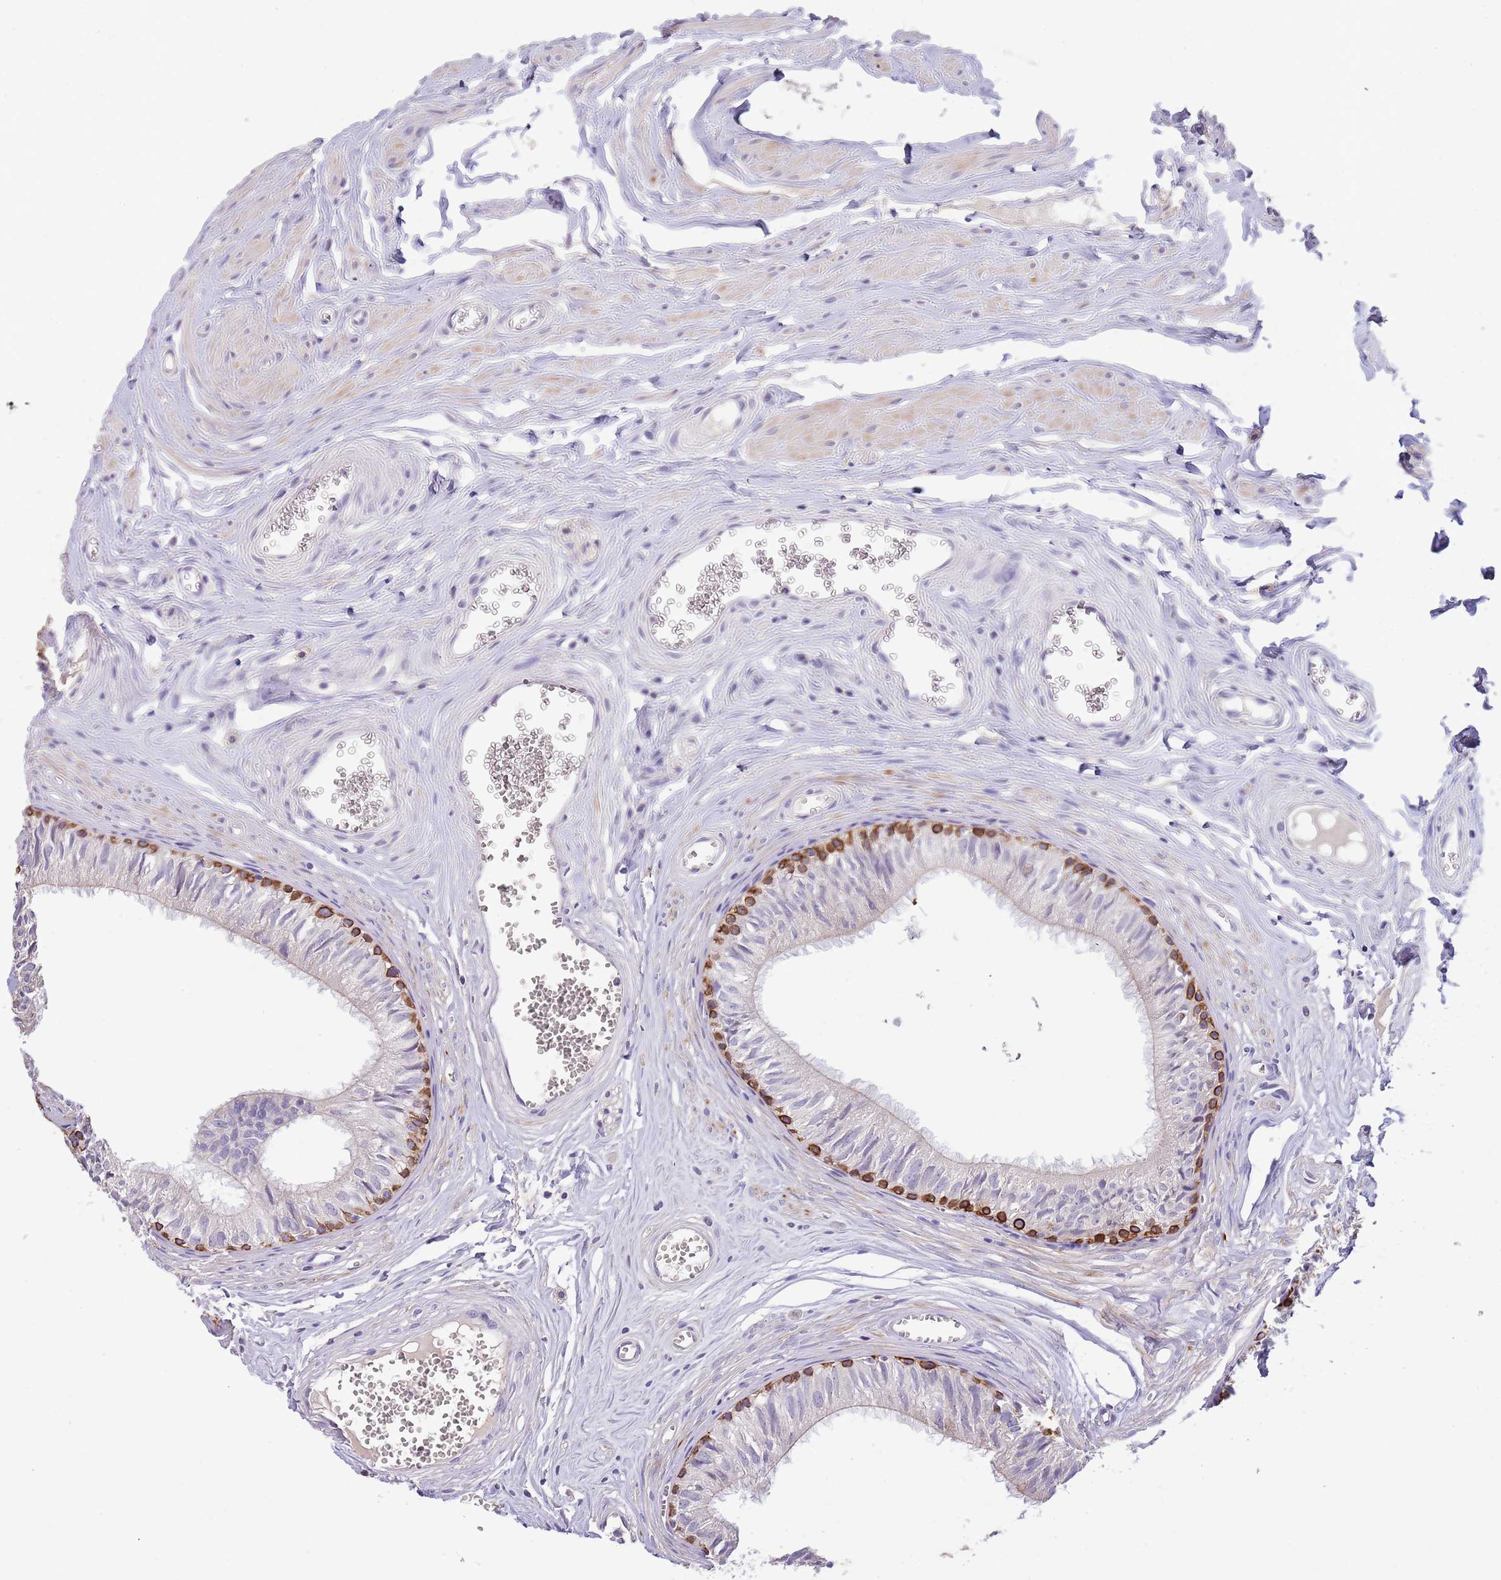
{"staining": {"intensity": "strong", "quantity": "<25%", "location": "cytoplasmic/membranous"}, "tissue": "epididymis", "cell_type": "Glandular cells", "image_type": "normal", "snomed": [{"axis": "morphology", "description": "Normal tissue, NOS"}, {"axis": "topography", "description": "Epididymis"}], "caption": "DAB immunohistochemical staining of unremarkable human epididymis reveals strong cytoplasmic/membranous protein positivity in approximately <25% of glandular cells. The protein is shown in brown color, while the nuclei are stained blue.", "gene": "ZNF658", "patient": {"sex": "male", "age": 36}}